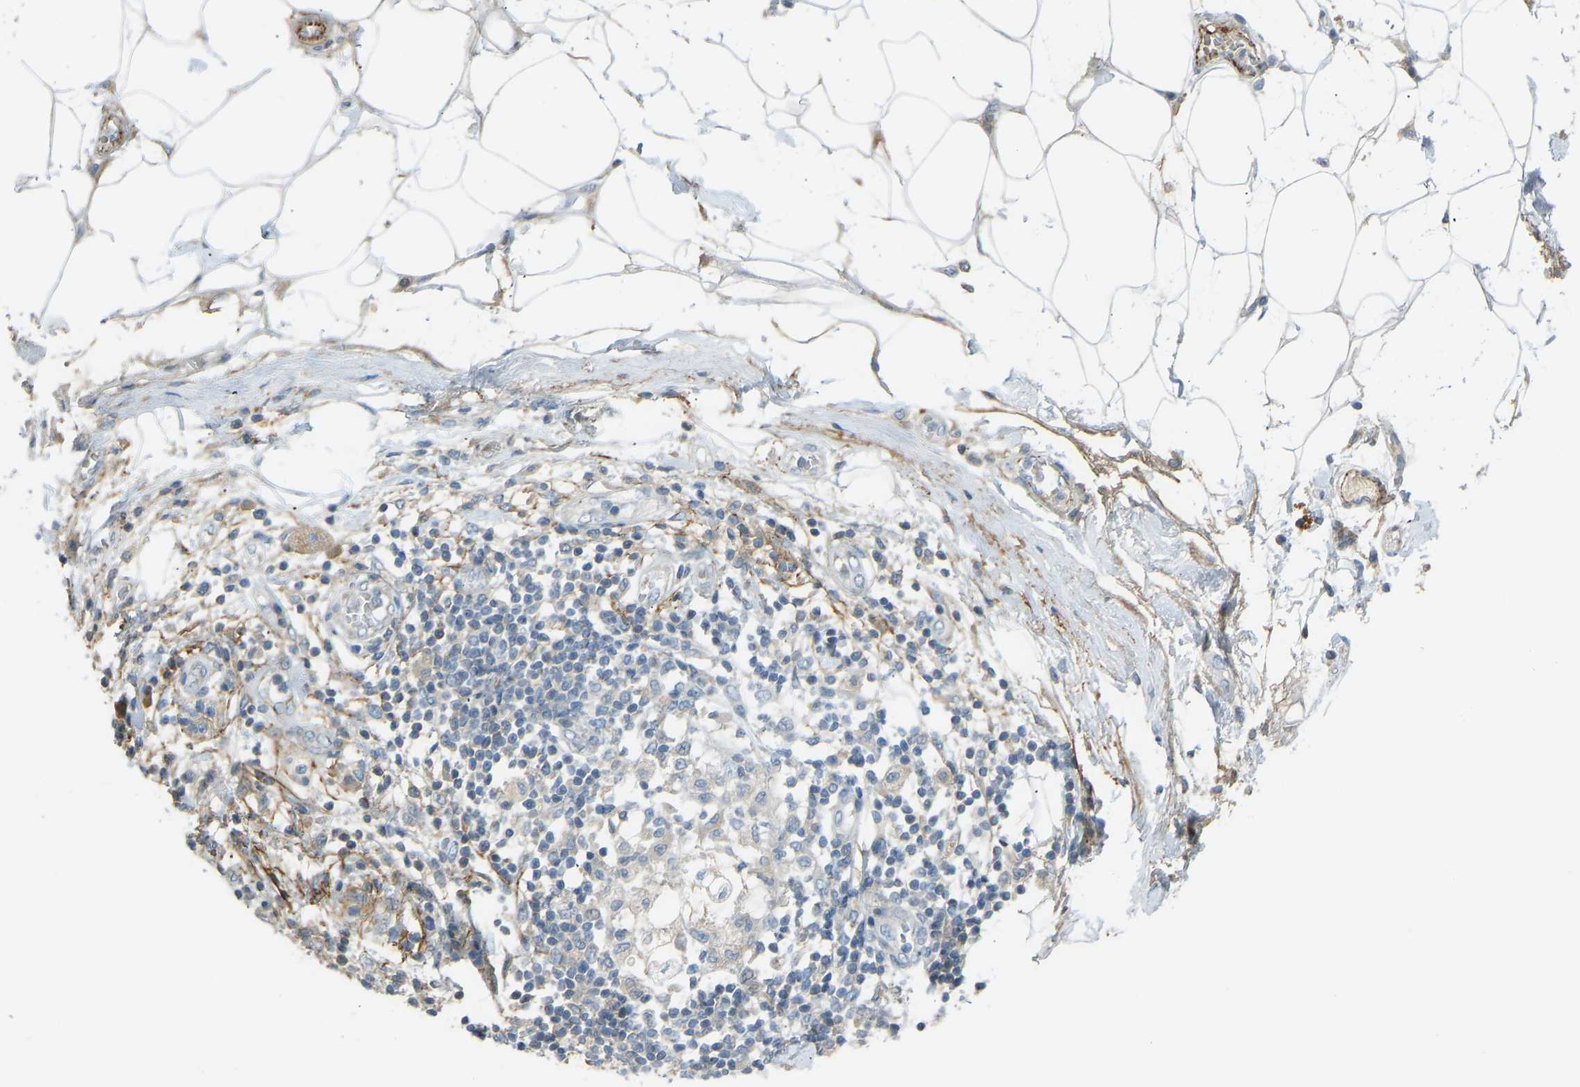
{"staining": {"intensity": "negative", "quantity": "none", "location": "none"}, "tissue": "adipose tissue", "cell_type": "Adipocytes", "image_type": "normal", "snomed": [{"axis": "morphology", "description": "Normal tissue, NOS"}, {"axis": "morphology", "description": "Adenocarcinoma, NOS"}, {"axis": "topography", "description": "Duodenum"}, {"axis": "topography", "description": "Peripheral nerve tissue"}], "caption": "DAB (3,3'-diaminobenzidine) immunohistochemical staining of normal adipose tissue reveals no significant expression in adipocytes. The staining was performed using DAB to visualize the protein expression in brown, while the nuclei were stained in blue with hematoxylin (Magnification: 20x).", "gene": "FBLN2", "patient": {"sex": "female", "age": 60}}